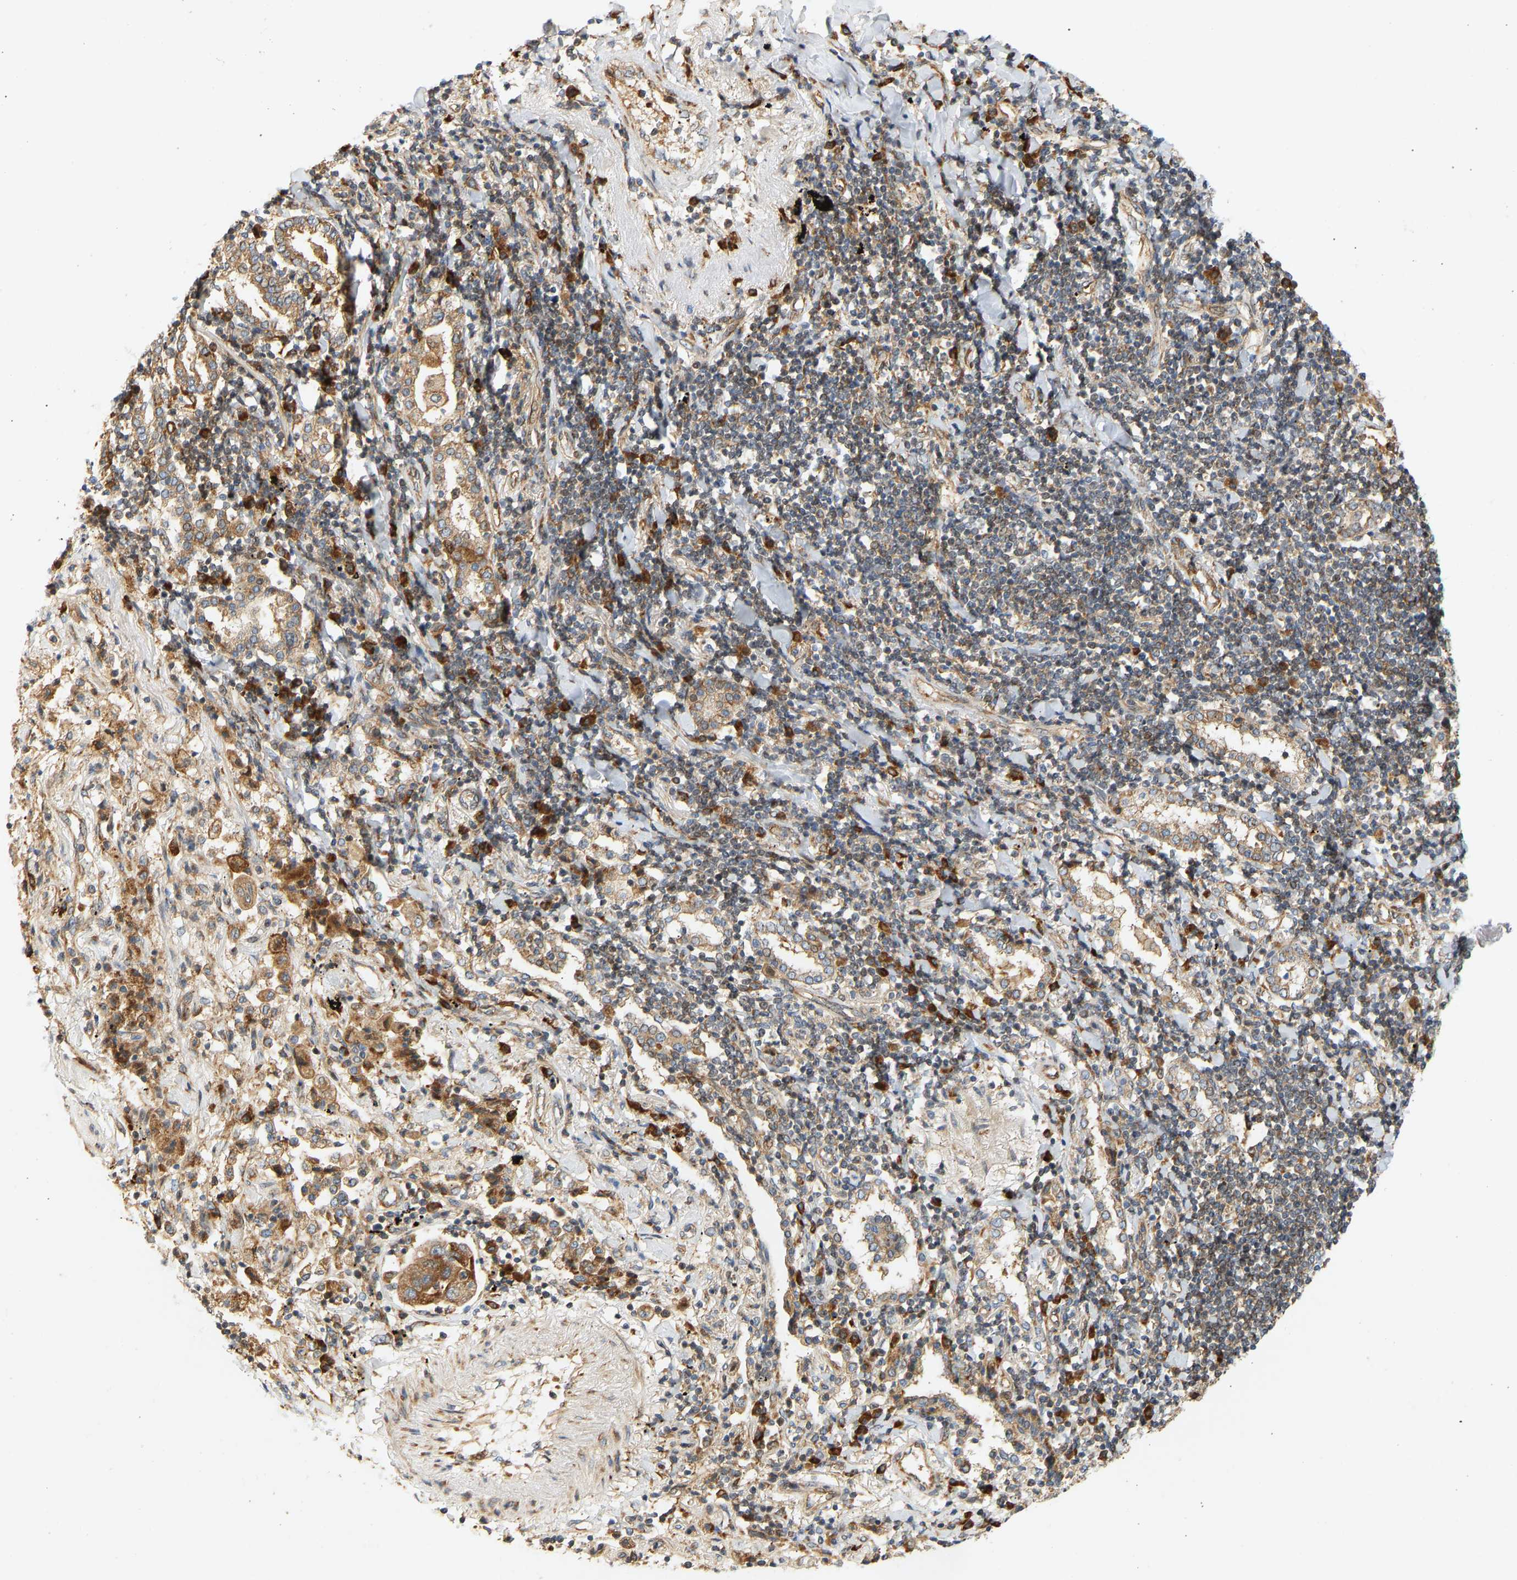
{"staining": {"intensity": "moderate", "quantity": ">75%", "location": "cytoplasmic/membranous"}, "tissue": "lung cancer", "cell_type": "Tumor cells", "image_type": "cancer", "snomed": [{"axis": "morphology", "description": "Adenocarcinoma, NOS"}, {"axis": "topography", "description": "Lung"}], "caption": "Immunohistochemical staining of human lung cancer (adenocarcinoma) reveals medium levels of moderate cytoplasmic/membranous positivity in approximately >75% of tumor cells.", "gene": "RPS14", "patient": {"sex": "female", "age": 65}}